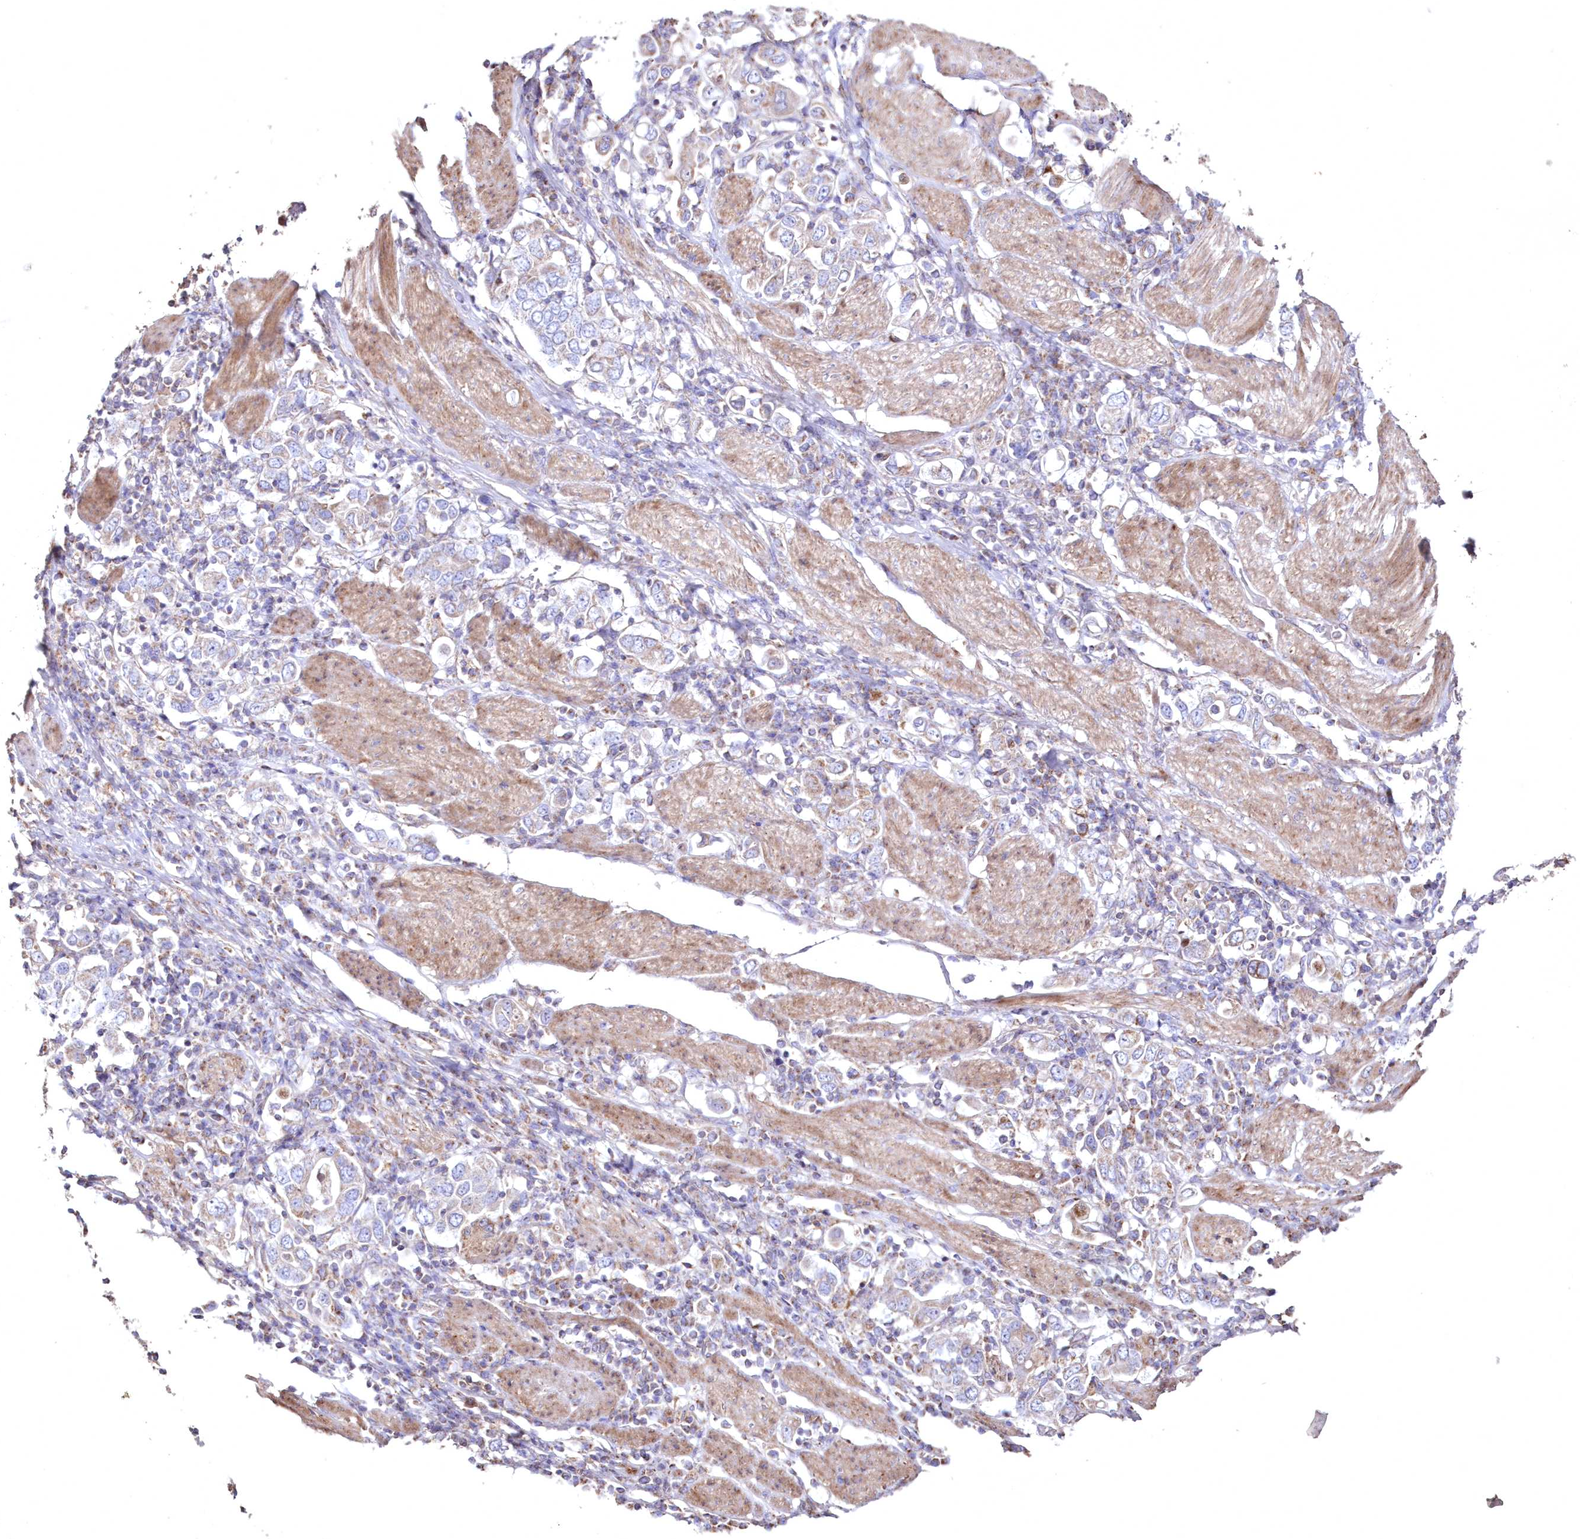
{"staining": {"intensity": "weak", "quantity": "<25%", "location": "cytoplasmic/membranous"}, "tissue": "stomach cancer", "cell_type": "Tumor cells", "image_type": "cancer", "snomed": [{"axis": "morphology", "description": "Adenocarcinoma, NOS"}, {"axis": "topography", "description": "Stomach, upper"}], "caption": "Immunohistochemistry (IHC) of human stomach cancer shows no expression in tumor cells.", "gene": "HADHB", "patient": {"sex": "male", "age": 62}}